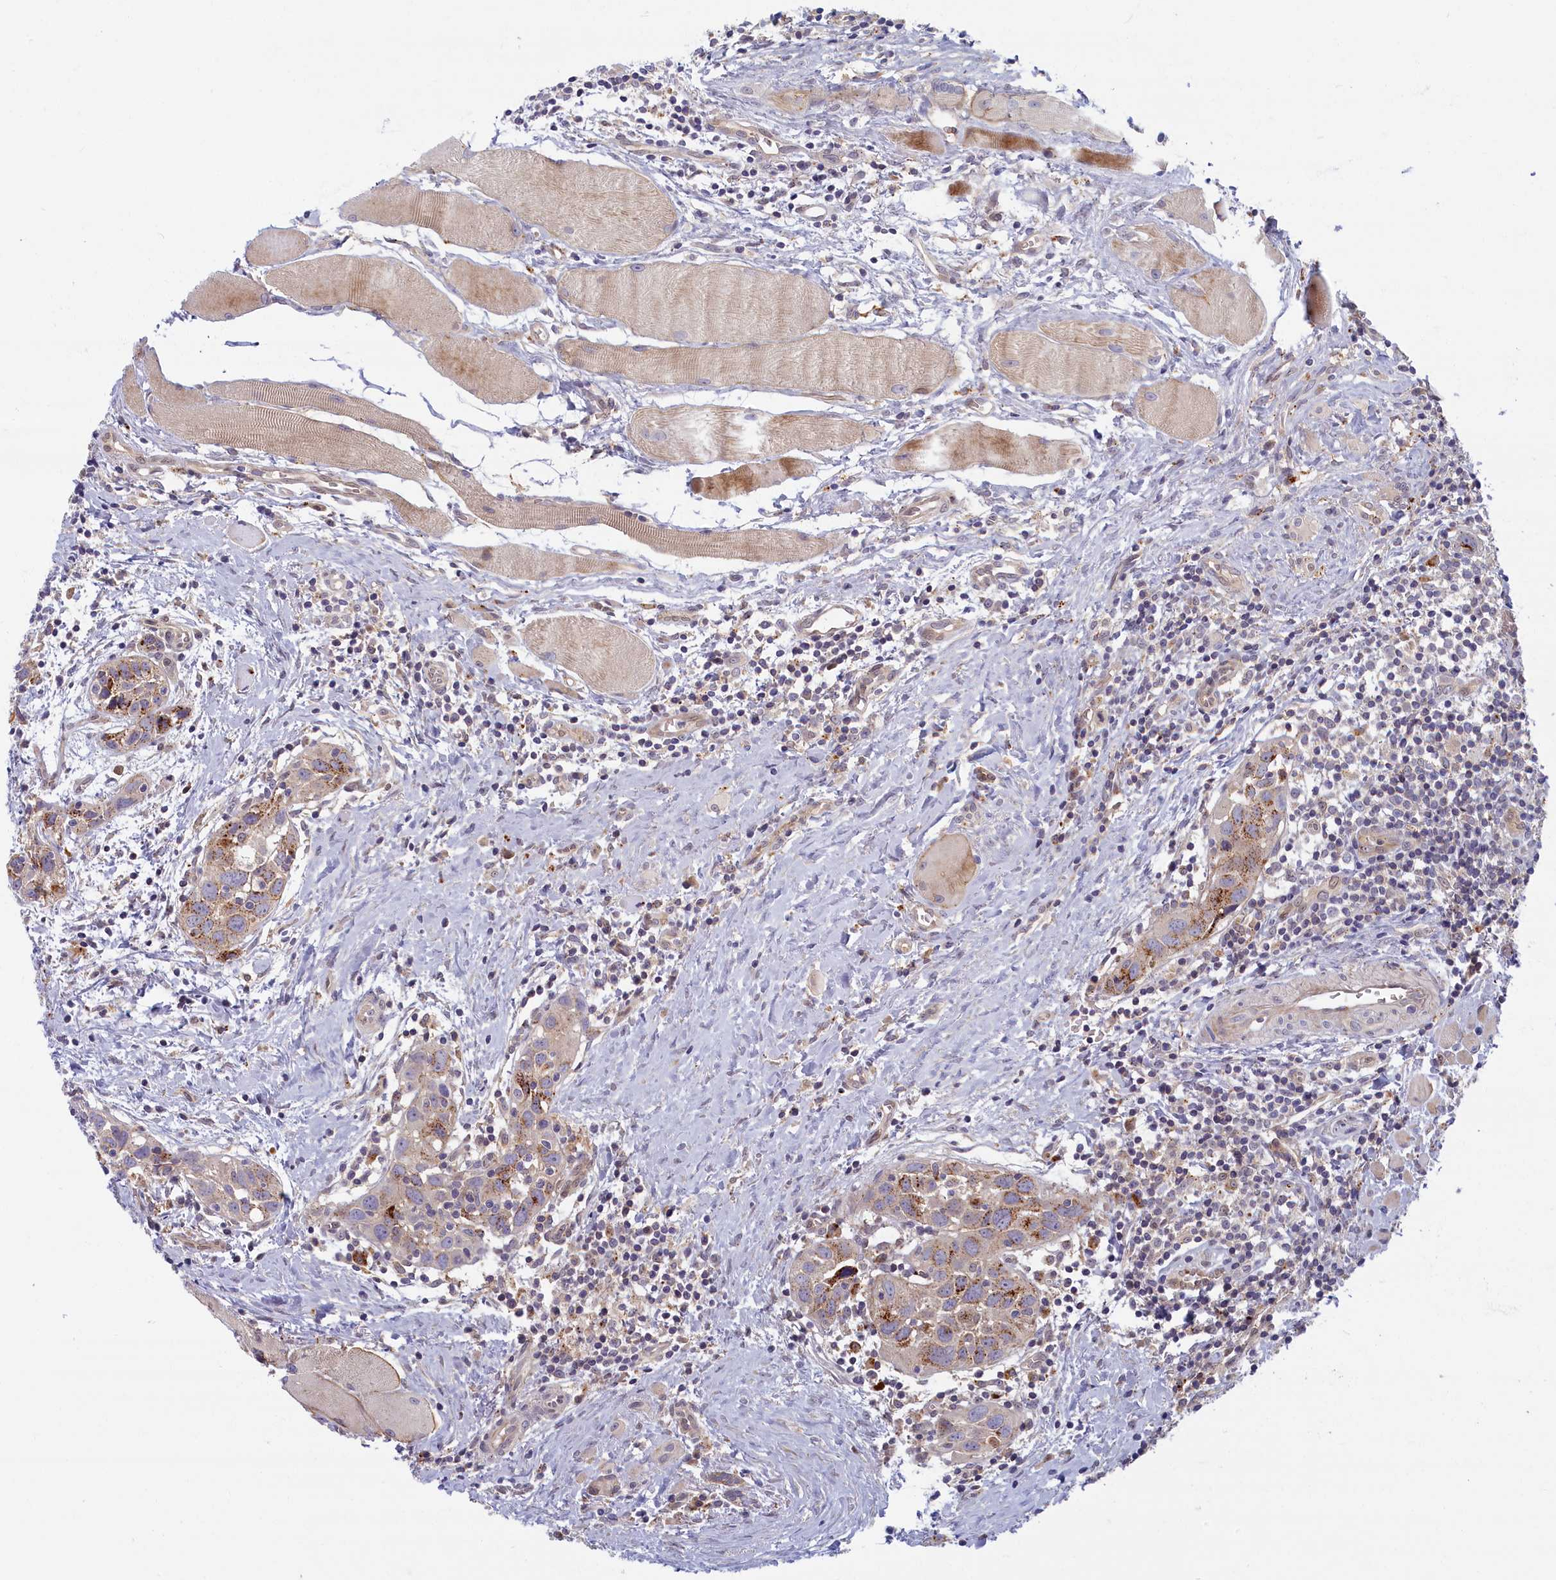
{"staining": {"intensity": "weak", "quantity": "<25%", "location": "cytoplasmic/membranous"}, "tissue": "head and neck cancer", "cell_type": "Tumor cells", "image_type": "cancer", "snomed": [{"axis": "morphology", "description": "Squamous cell carcinoma, NOS"}, {"axis": "topography", "description": "Oral tissue"}, {"axis": "topography", "description": "Head-Neck"}], "caption": "IHC image of head and neck squamous cell carcinoma stained for a protein (brown), which reveals no expression in tumor cells.", "gene": "FCSK", "patient": {"sex": "female", "age": 50}}